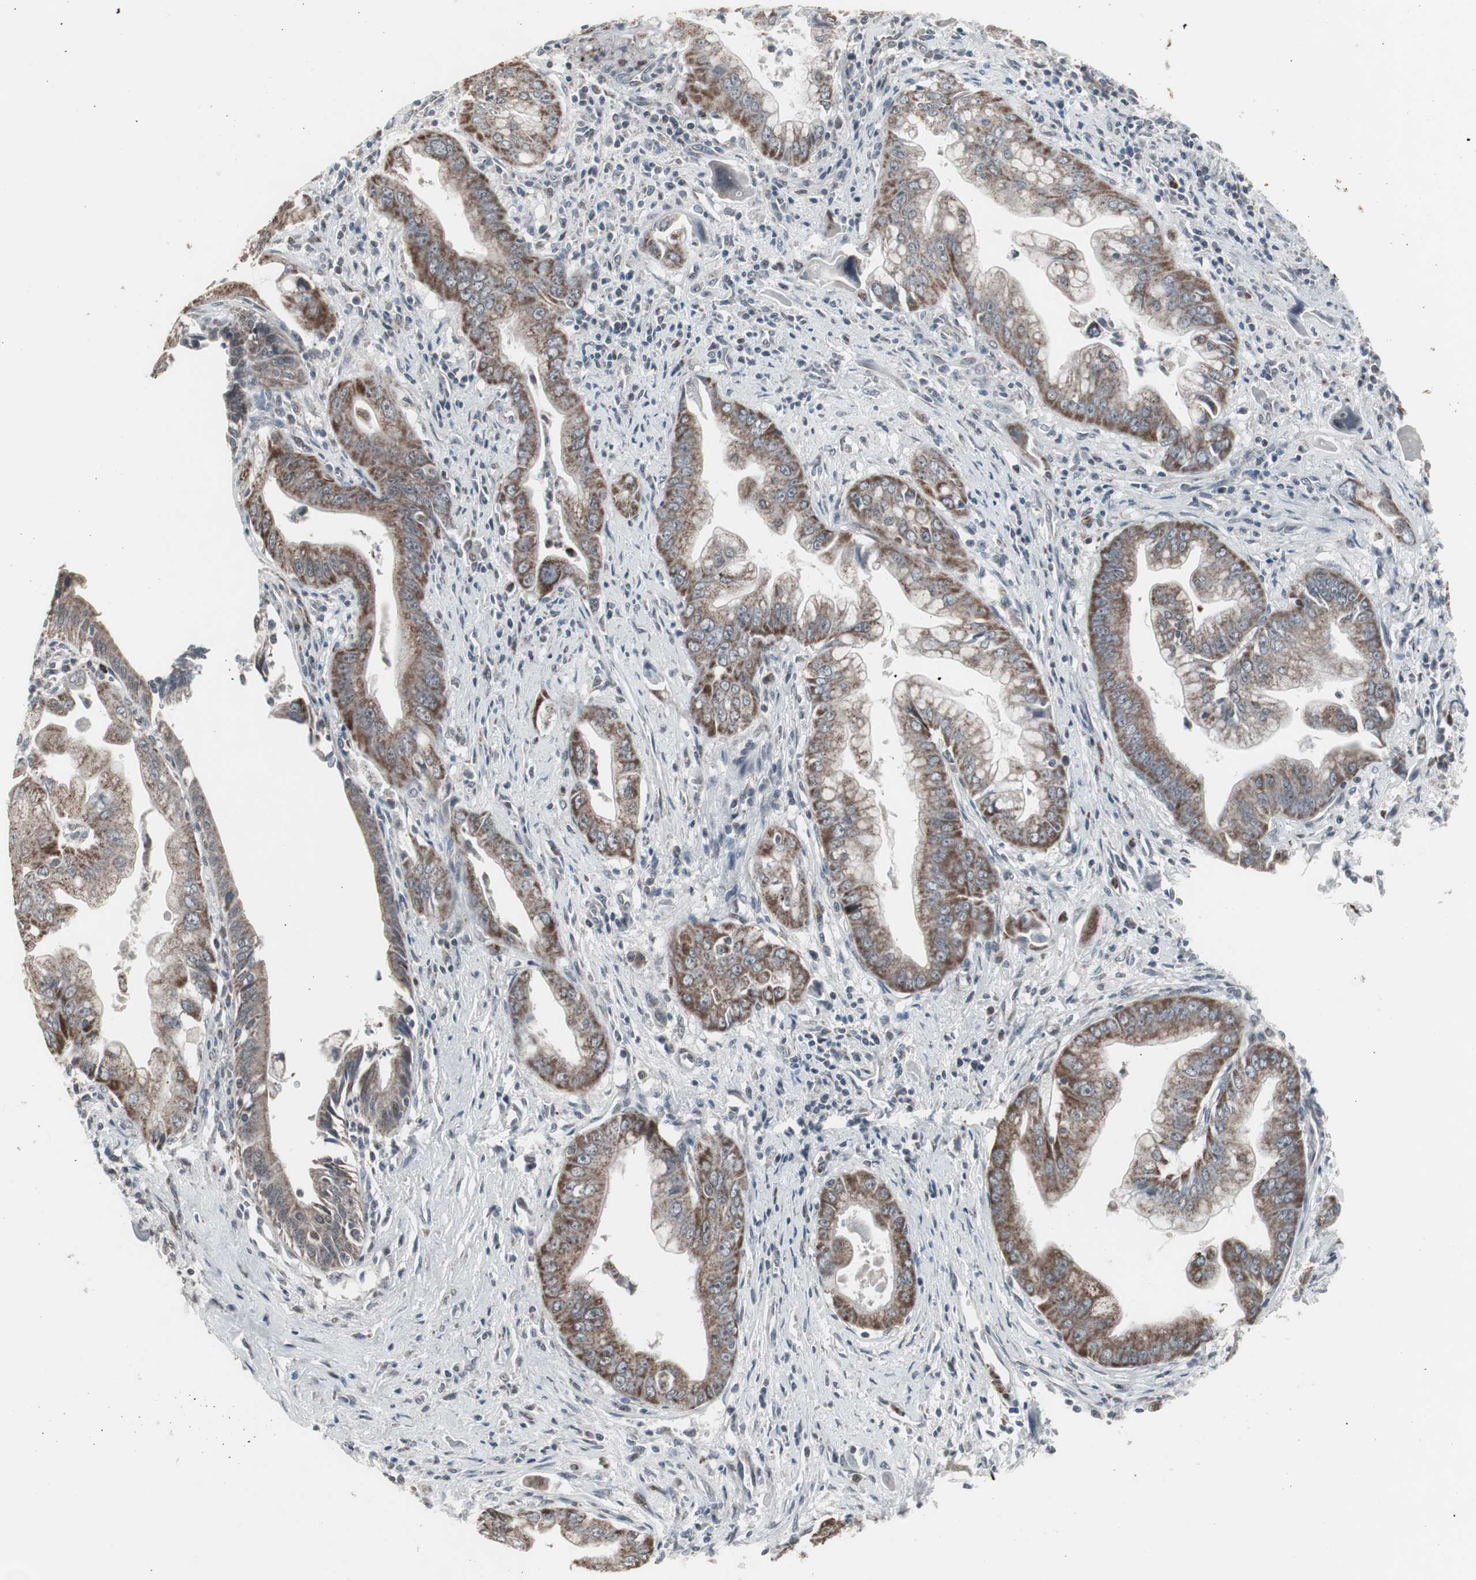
{"staining": {"intensity": "moderate", "quantity": ">75%", "location": "cytoplasmic/membranous"}, "tissue": "pancreatic cancer", "cell_type": "Tumor cells", "image_type": "cancer", "snomed": [{"axis": "morphology", "description": "Adenocarcinoma, NOS"}, {"axis": "topography", "description": "Pancreas"}], "caption": "This image reveals immunohistochemistry staining of pancreatic cancer (adenocarcinoma), with medium moderate cytoplasmic/membranous expression in approximately >75% of tumor cells.", "gene": "RXRA", "patient": {"sex": "male", "age": 59}}